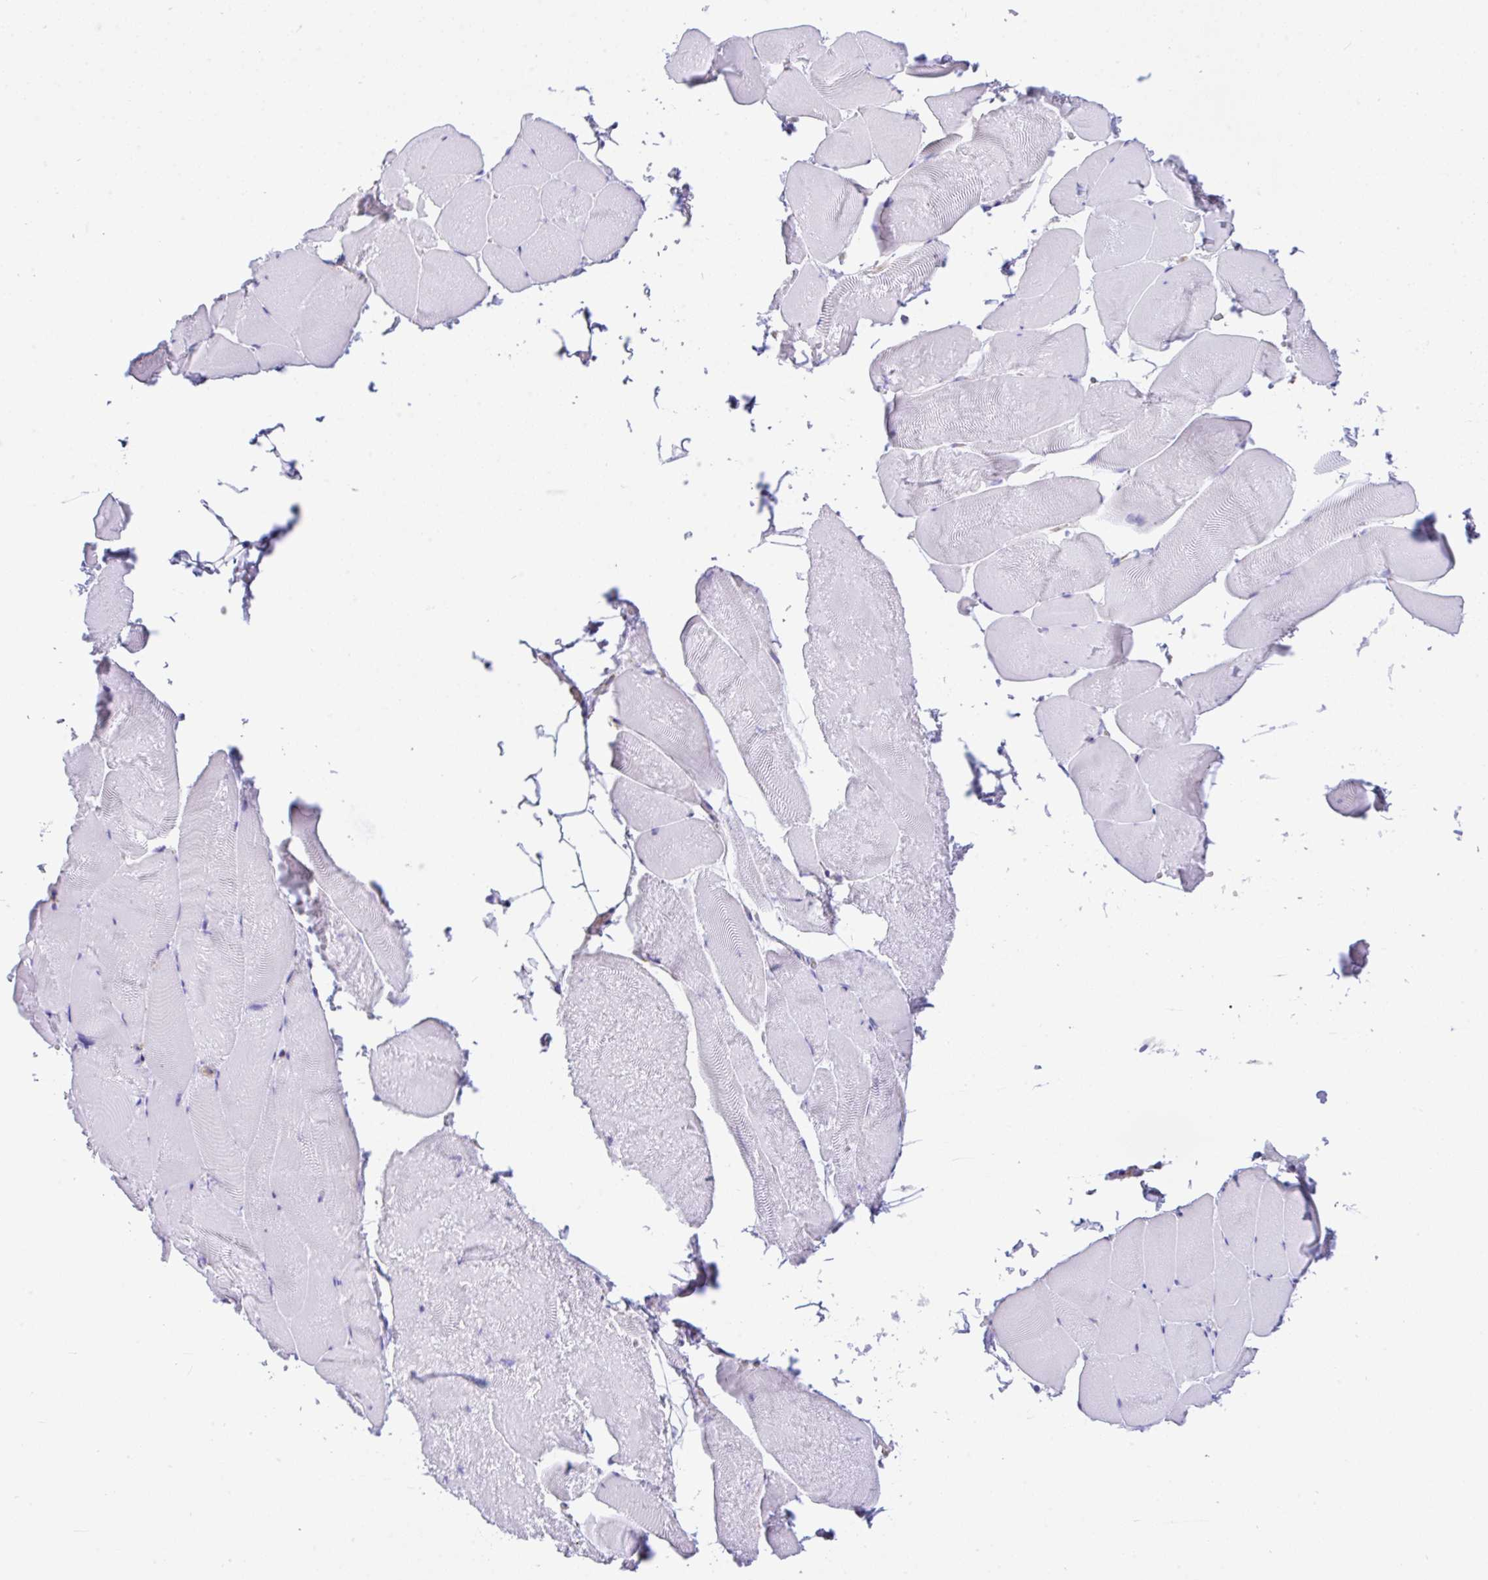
{"staining": {"intensity": "negative", "quantity": "none", "location": "none"}, "tissue": "skeletal muscle", "cell_type": "Myocytes", "image_type": "normal", "snomed": [{"axis": "morphology", "description": "Normal tissue, NOS"}, {"axis": "topography", "description": "Skeletal muscle"}], "caption": "IHC micrograph of unremarkable skeletal muscle: skeletal muscle stained with DAB demonstrates no significant protein expression in myocytes.", "gene": "GFPT2", "patient": {"sex": "female", "age": 64}}